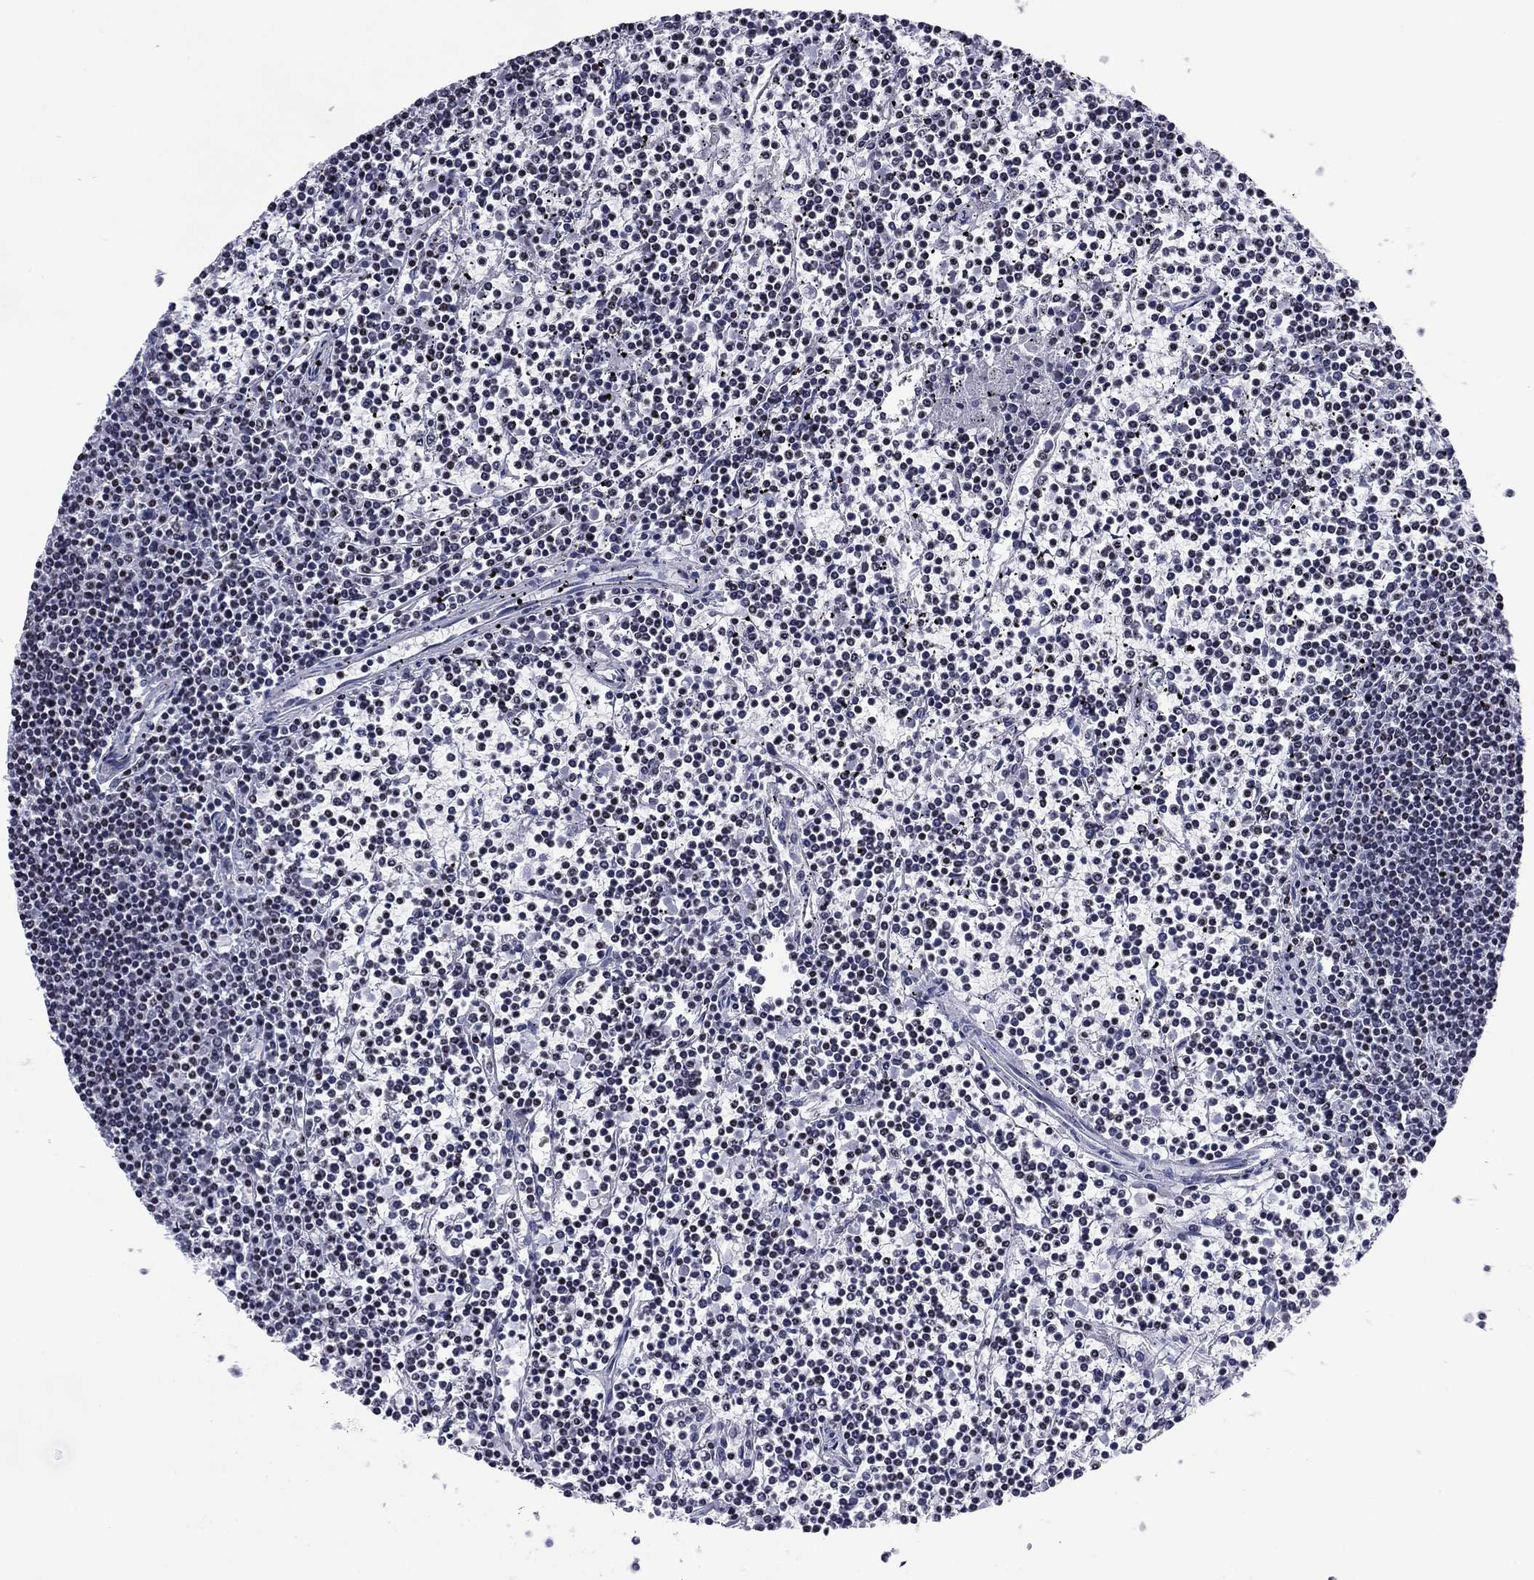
{"staining": {"intensity": "negative", "quantity": "none", "location": "none"}, "tissue": "lymphoma", "cell_type": "Tumor cells", "image_type": "cancer", "snomed": [{"axis": "morphology", "description": "Malignant lymphoma, non-Hodgkin's type, Low grade"}, {"axis": "topography", "description": "Spleen"}], "caption": "There is no significant expression in tumor cells of low-grade malignant lymphoma, non-Hodgkin's type.", "gene": "CCDC144A", "patient": {"sex": "female", "age": 19}}